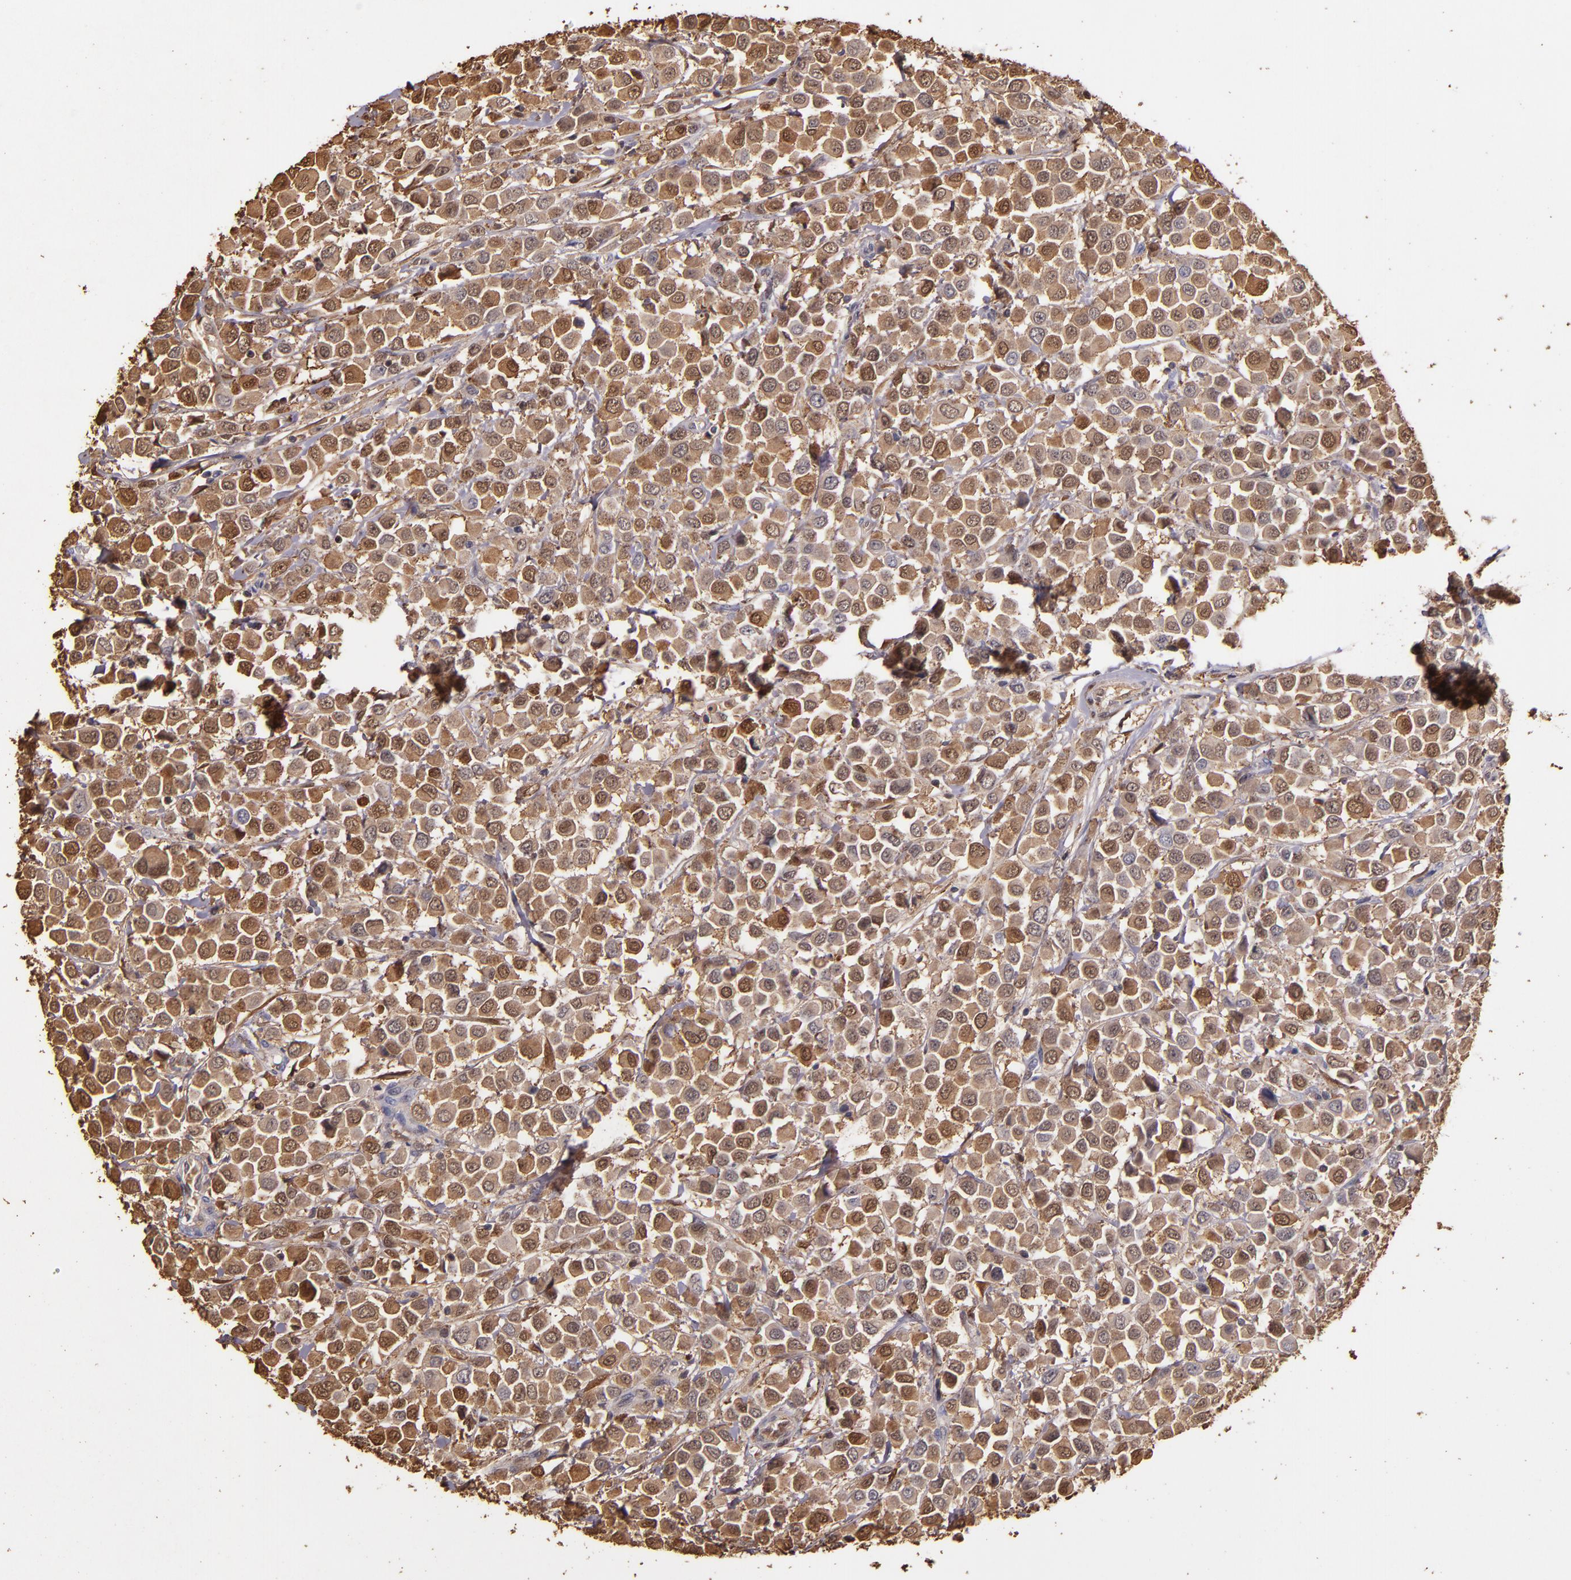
{"staining": {"intensity": "moderate", "quantity": ">75%", "location": "cytoplasmic/membranous,nuclear"}, "tissue": "breast cancer", "cell_type": "Tumor cells", "image_type": "cancer", "snomed": [{"axis": "morphology", "description": "Duct carcinoma"}, {"axis": "topography", "description": "Breast"}], "caption": "A photomicrograph of breast cancer (invasive ductal carcinoma) stained for a protein shows moderate cytoplasmic/membranous and nuclear brown staining in tumor cells. (DAB IHC, brown staining for protein, blue staining for nuclei).", "gene": "S100A6", "patient": {"sex": "female", "age": 61}}